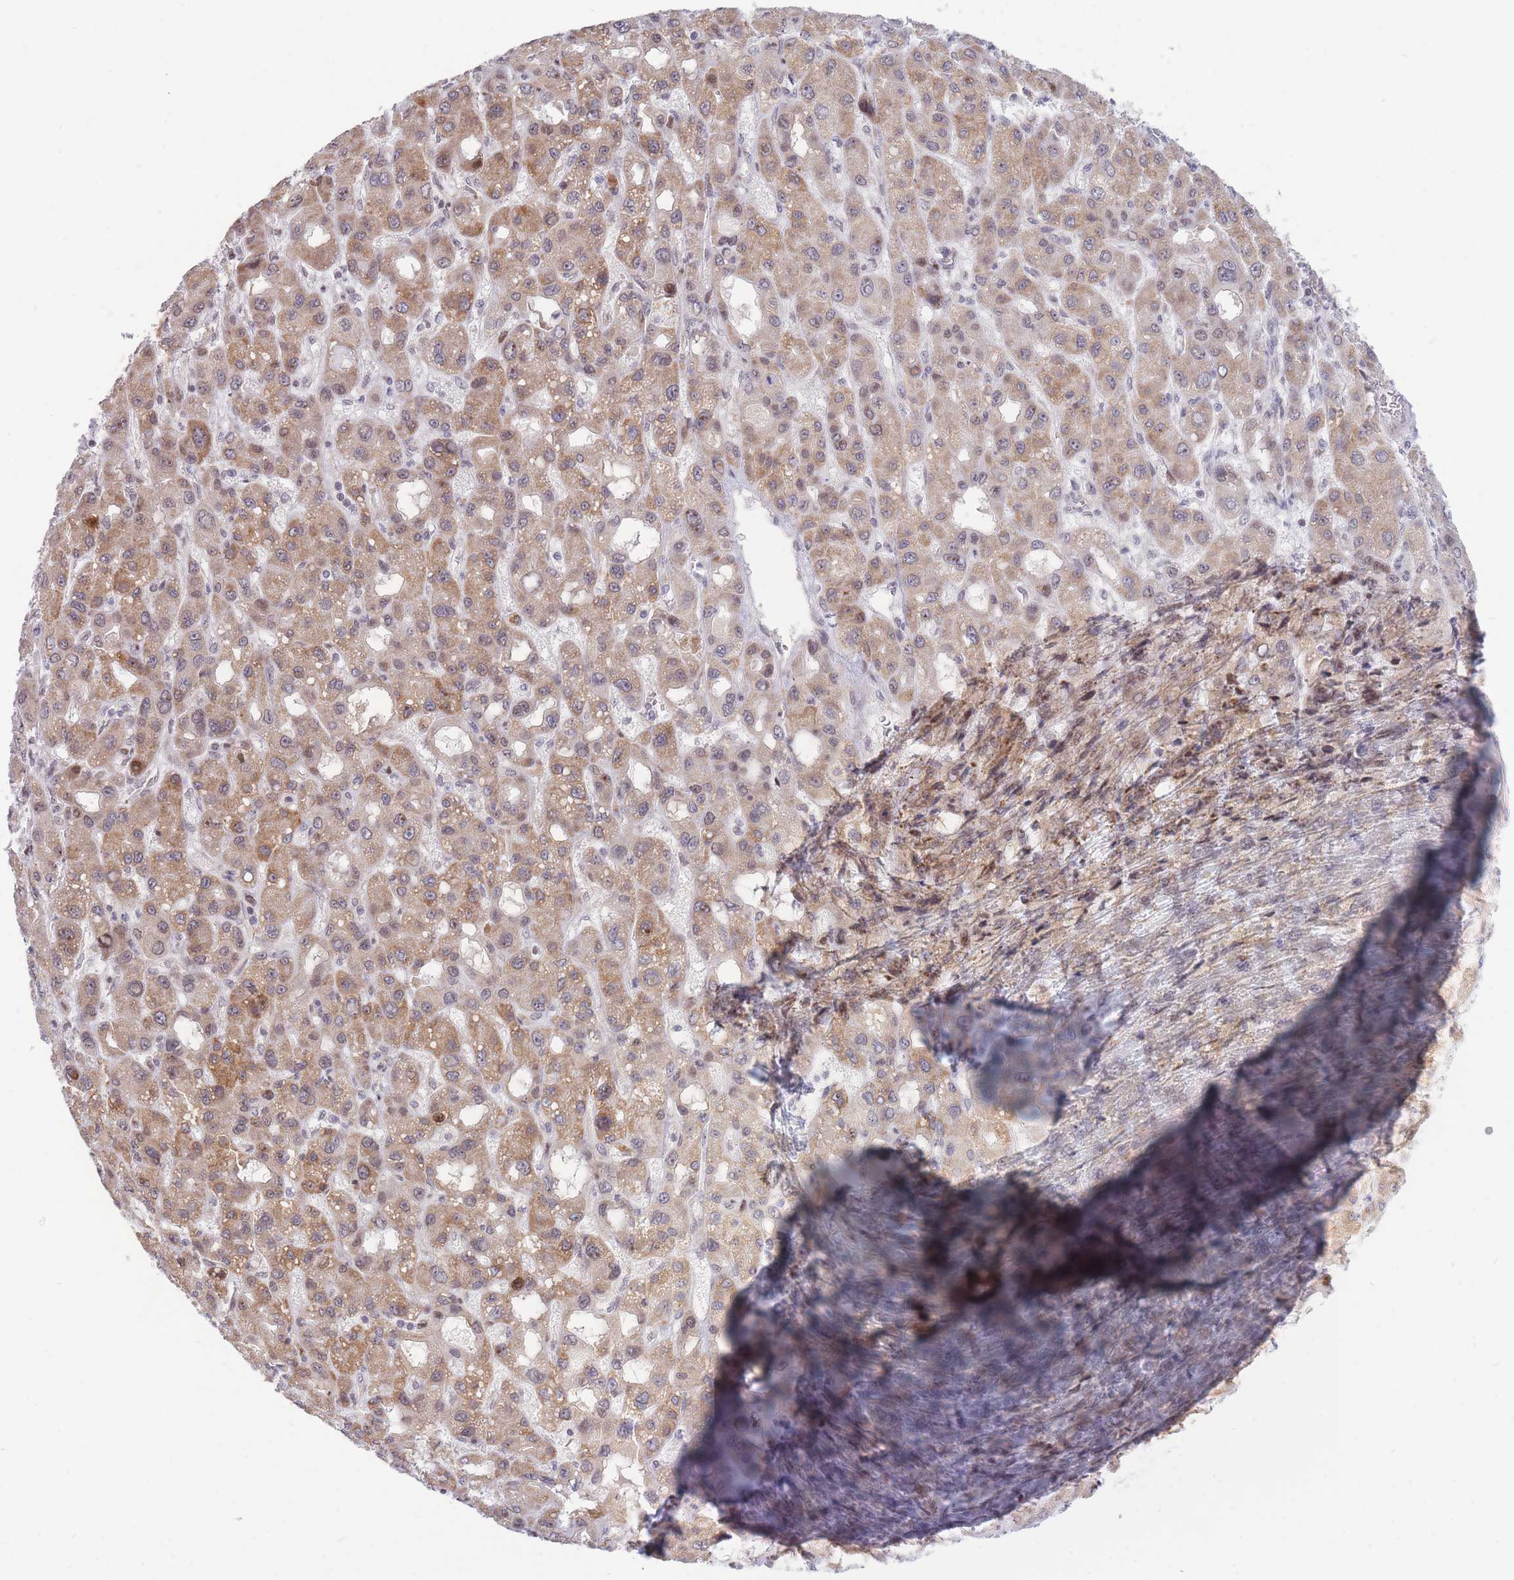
{"staining": {"intensity": "moderate", "quantity": ">75%", "location": "cytoplasmic/membranous"}, "tissue": "liver cancer", "cell_type": "Tumor cells", "image_type": "cancer", "snomed": [{"axis": "morphology", "description": "Carcinoma, Hepatocellular, NOS"}, {"axis": "topography", "description": "Liver"}], "caption": "Protein expression analysis of human liver hepatocellular carcinoma reveals moderate cytoplasmic/membranous expression in about >75% of tumor cells. (DAB = brown stain, brightfield microscopy at high magnification).", "gene": "MOB4", "patient": {"sex": "male", "age": 55}}